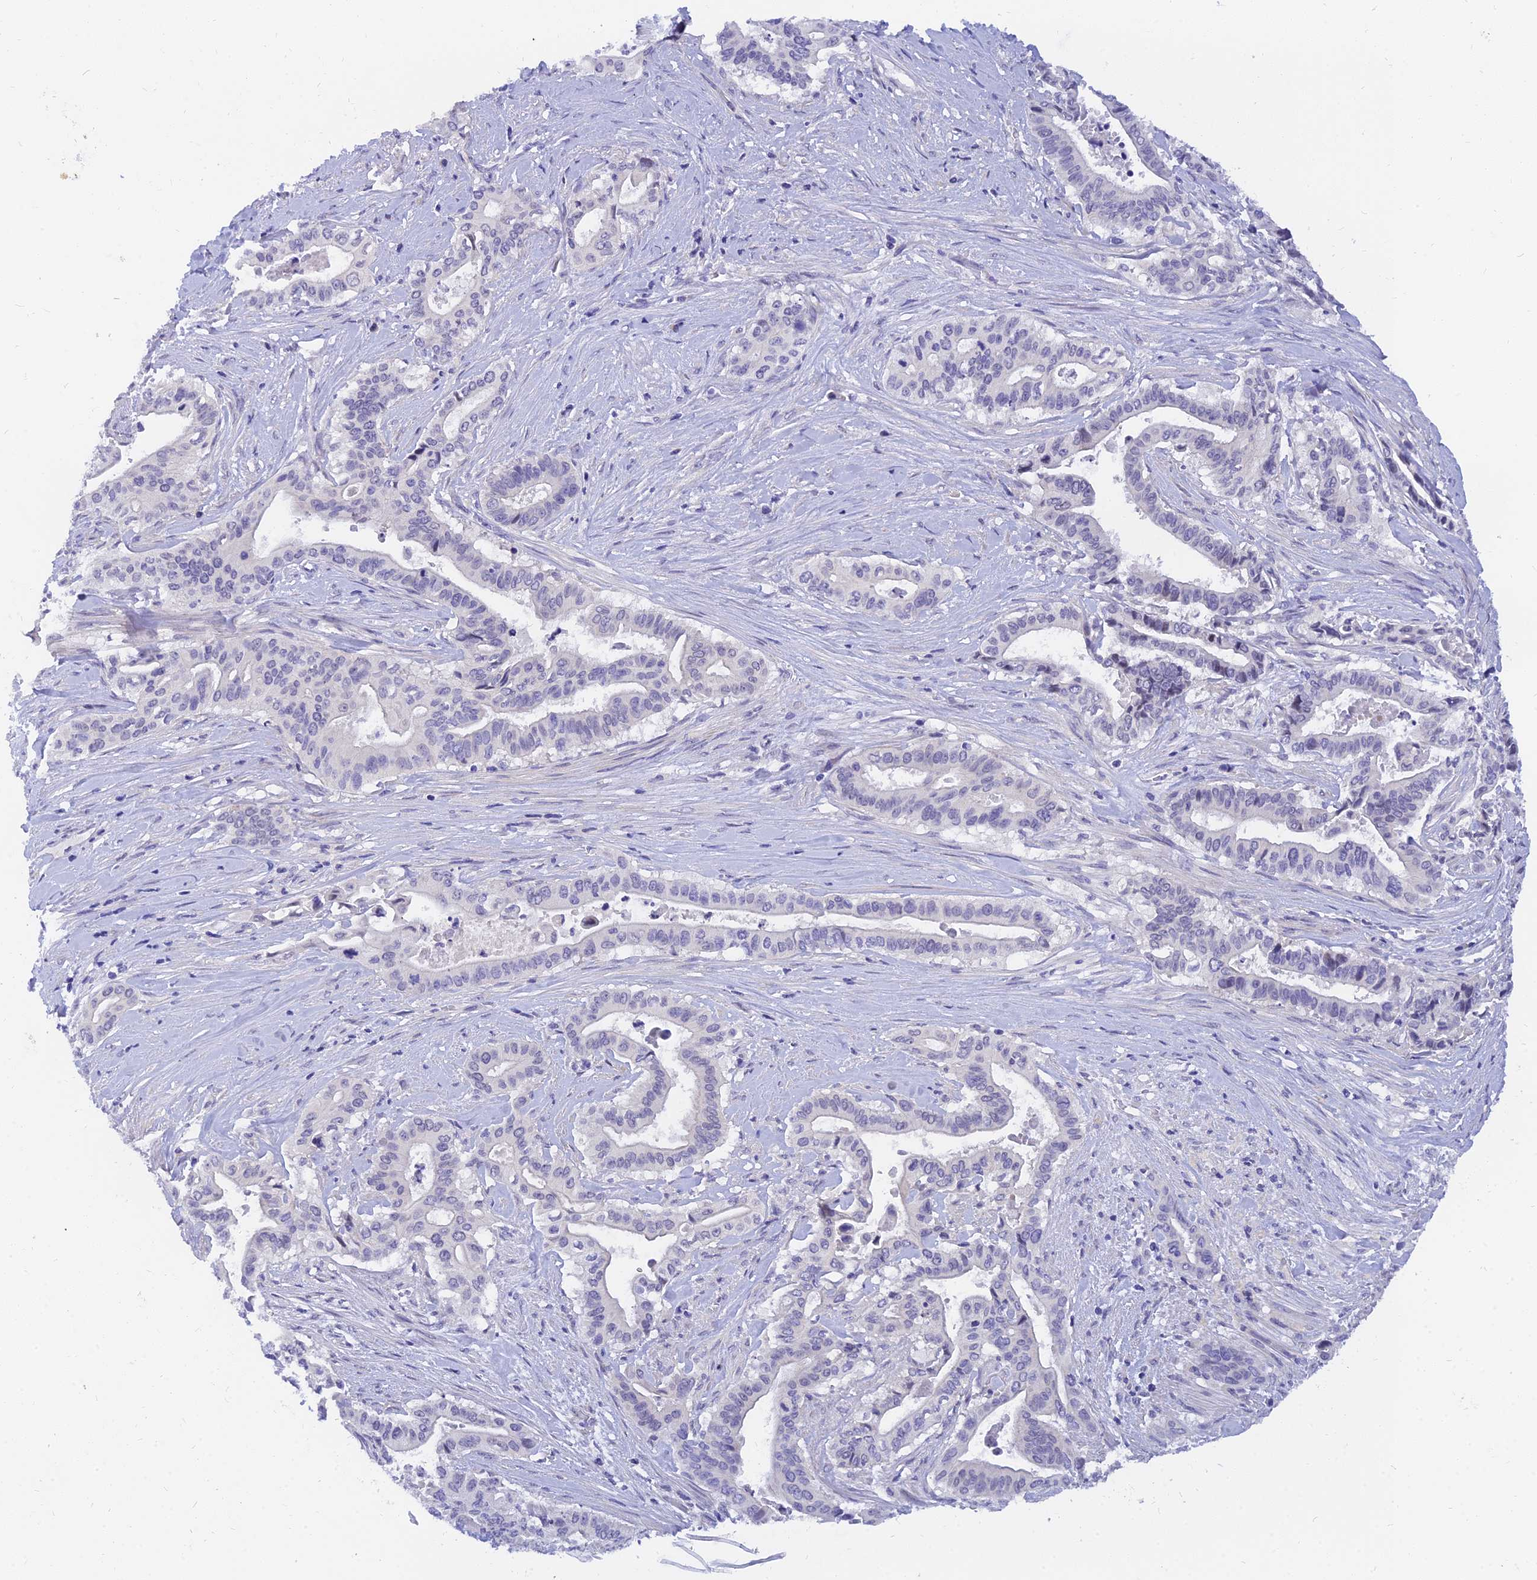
{"staining": {"intensity": "negative", "quantity": "none", "location": "none"}, "tissue": "pancreatic cancer", "cell_type": "Tumor cells", "image_type": "cancer", "snomed": [{"axis": "morphology", "description": "Adenocarcinoma, NOS"}, {"axis": "topography", "description": "Pancreas"}], "caption": "A high-resolution histopathology image shows IHC staining of adenocarcinoma (pancreatic), which exhibits no significant expression in tumor cells.", "gene": "TMEM161B", "patient": {"sex": "female", "age": 77}}